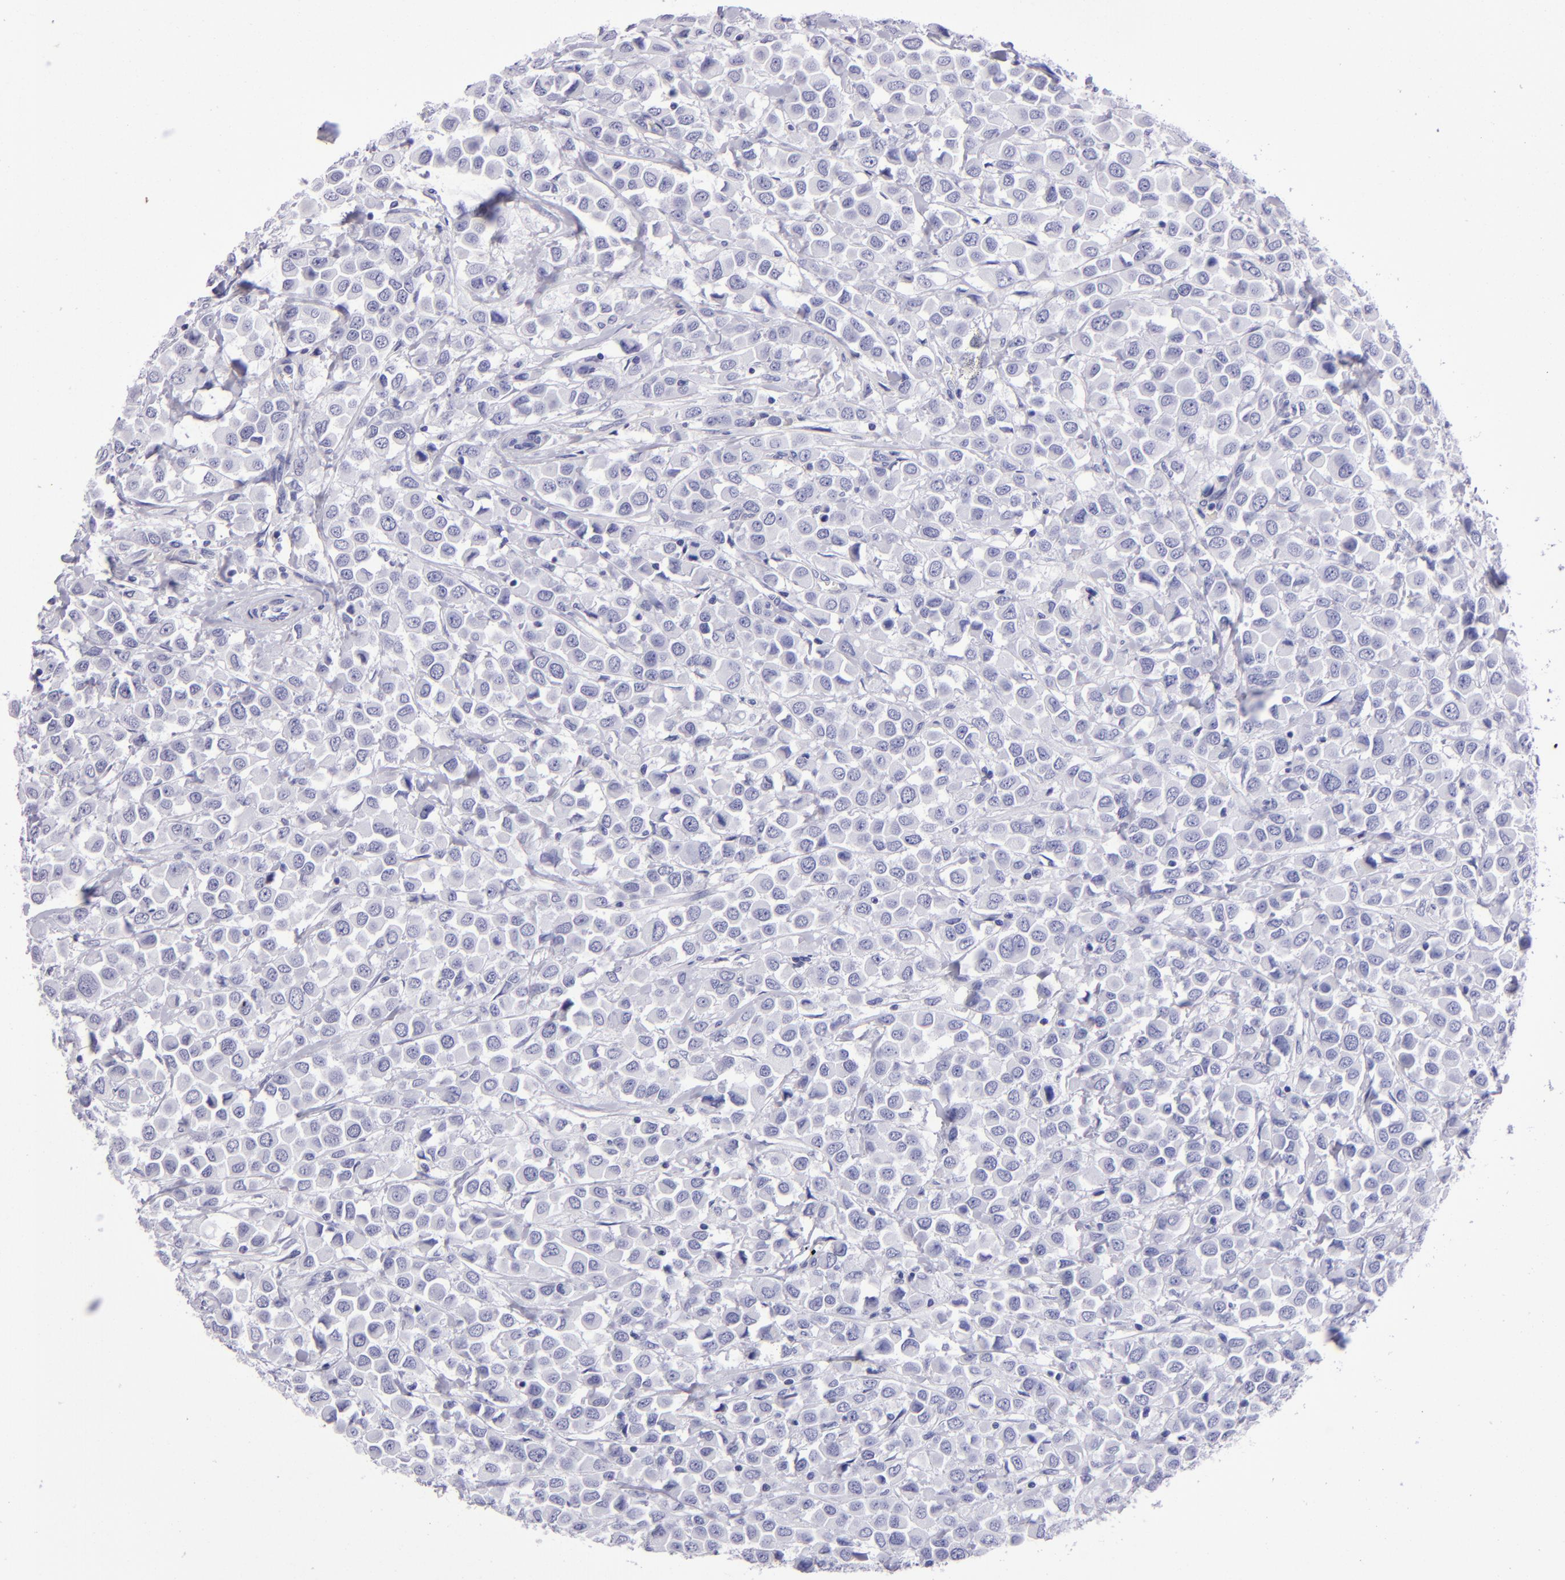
{"staining": {"intensity": "negative", "quantity": "none", "location": "none"}, "tissue": "breast cancer", "cell_type": "Tumor cells", "image_type": "cancer", "snomed": [{"axis": "morphology", "description": "Duct carcinoma"}, {"axis": "topography", "description": "Breast"}], "caption": "DAB (3,3'-diaminobenzidine) immunohistochemical staining of human breast cancer exhibits no significant staining in tumor cells.", "gene": "TYRP1", "patient": {"sex": "female", "age": 61}}